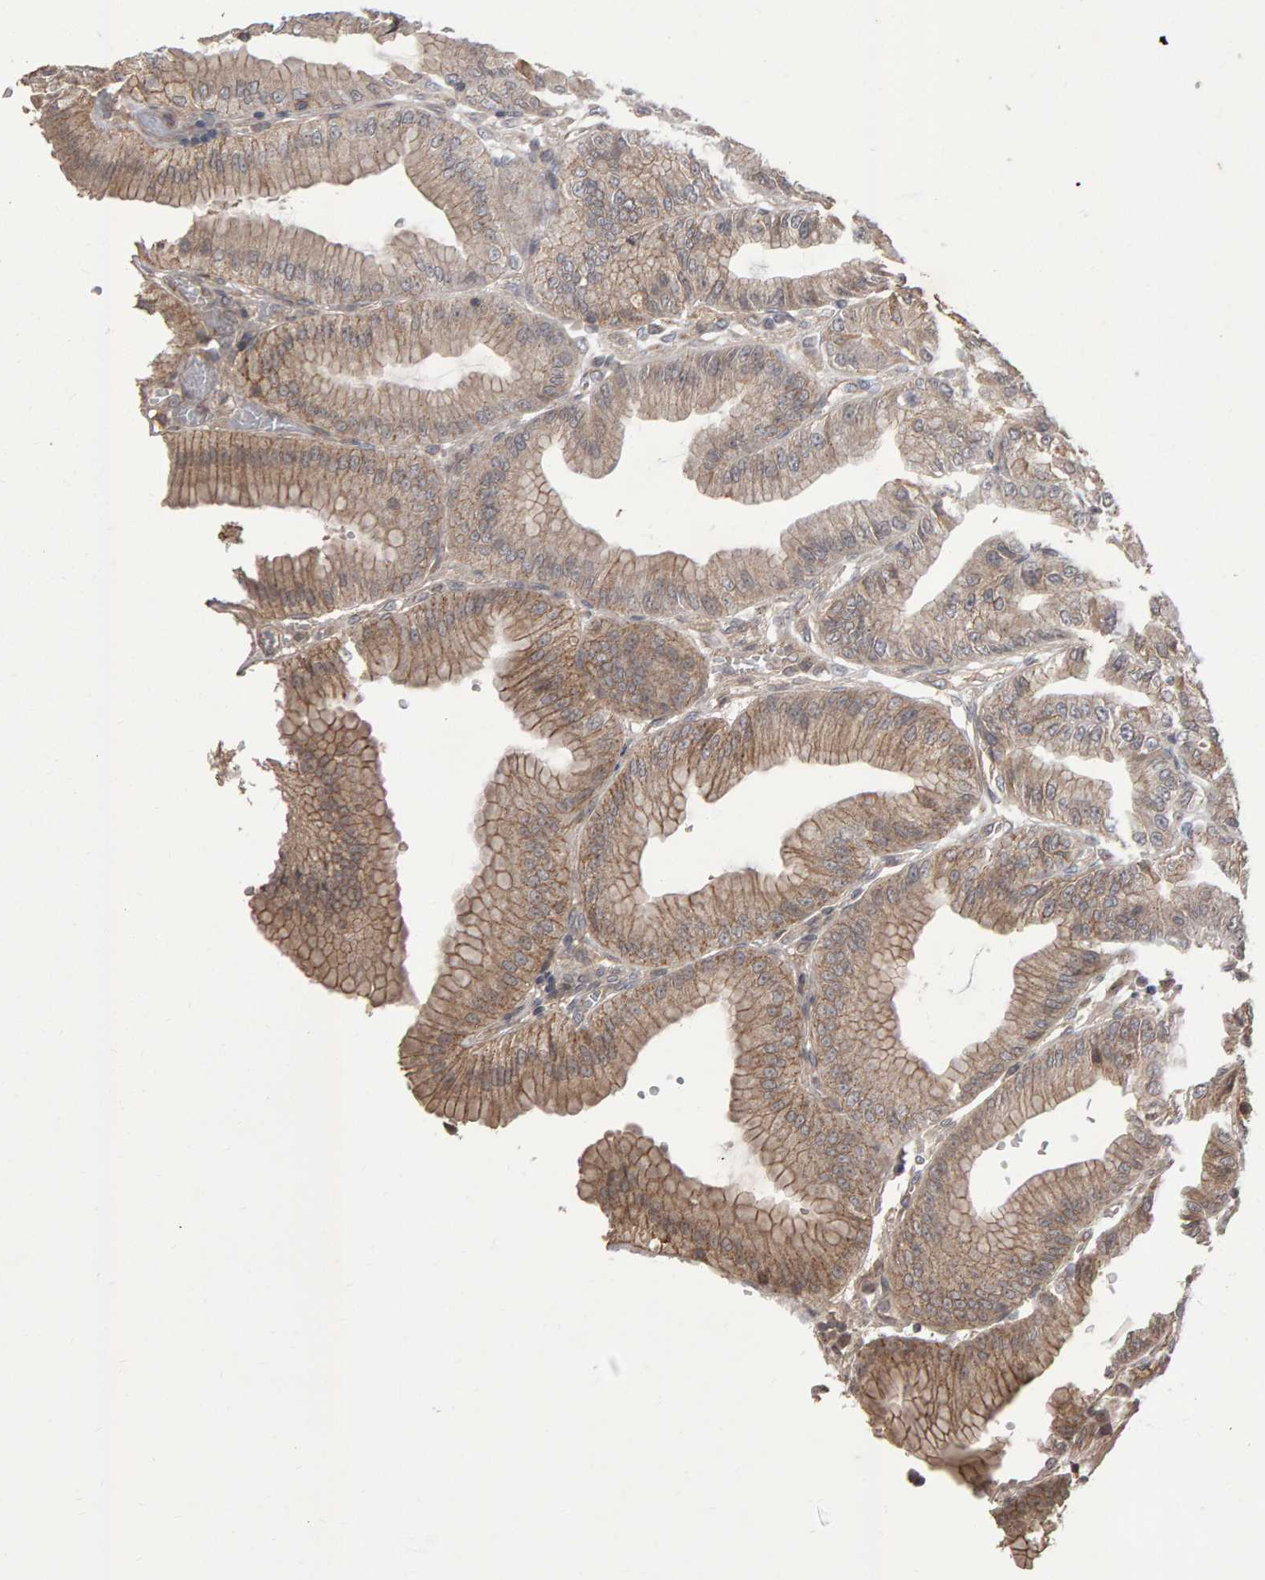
{"staining": {"intensity": "moderate", "quantity": ">75%", "location": "cytoplasmic/membranous"}, "tissue": "stomach", "cell_type": "Glandular cells", "image_type": "normal", "snomed": [{"axis": "morphology", "description": "Normal tissue, NOS"}, {"axis": "topography", "description": "Stomach, lower"}], "caption": "Protein expression analysis of normal human stomach reveals moderate cytoplasmic/membranous expression in about >75% of glandular cells.", "gene": "SCRIB", "patient": {"sex": "male", "age": 71}}